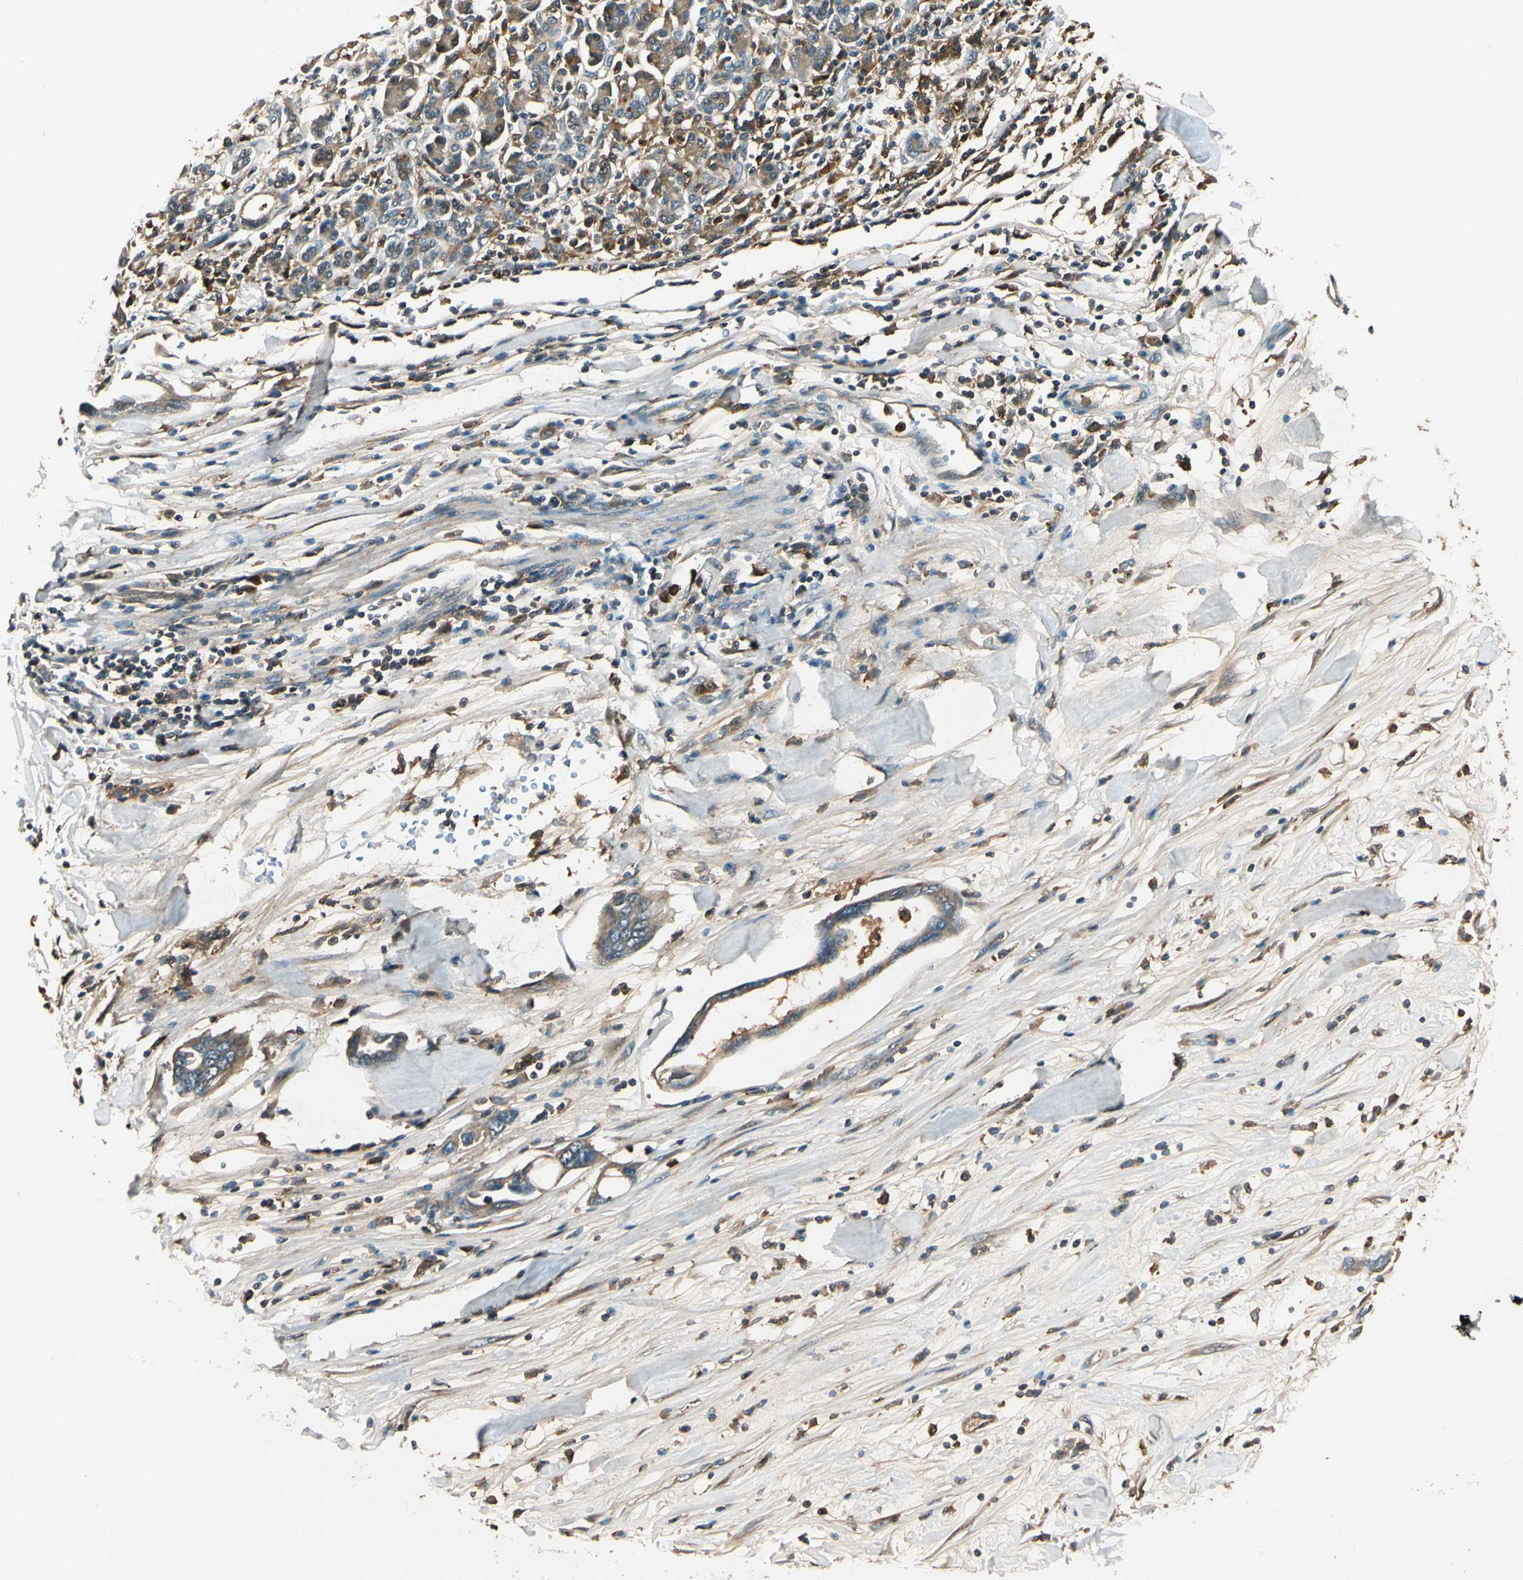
{"staining": {"intensity": "moderate", "quantity": ">75%", "location": "cytoplasmic/membranous"}, "tissue": "pancreatic cancer", "cell_type": "Tumor cells", "image_type": "cancer", "snomed": [{"axis": "morphology", "description": "Adenocarcinoma, NOS"}, {"axis": "topography", "description": "Pancreas"}], "caption": "Moderate cytoplasmic/membranous expression is seen in approximately >75% of tumor cells in adenocarcinoma (pancreatic).", "gene": "STX11", "patient": {"sex": "female", "age": 57}}